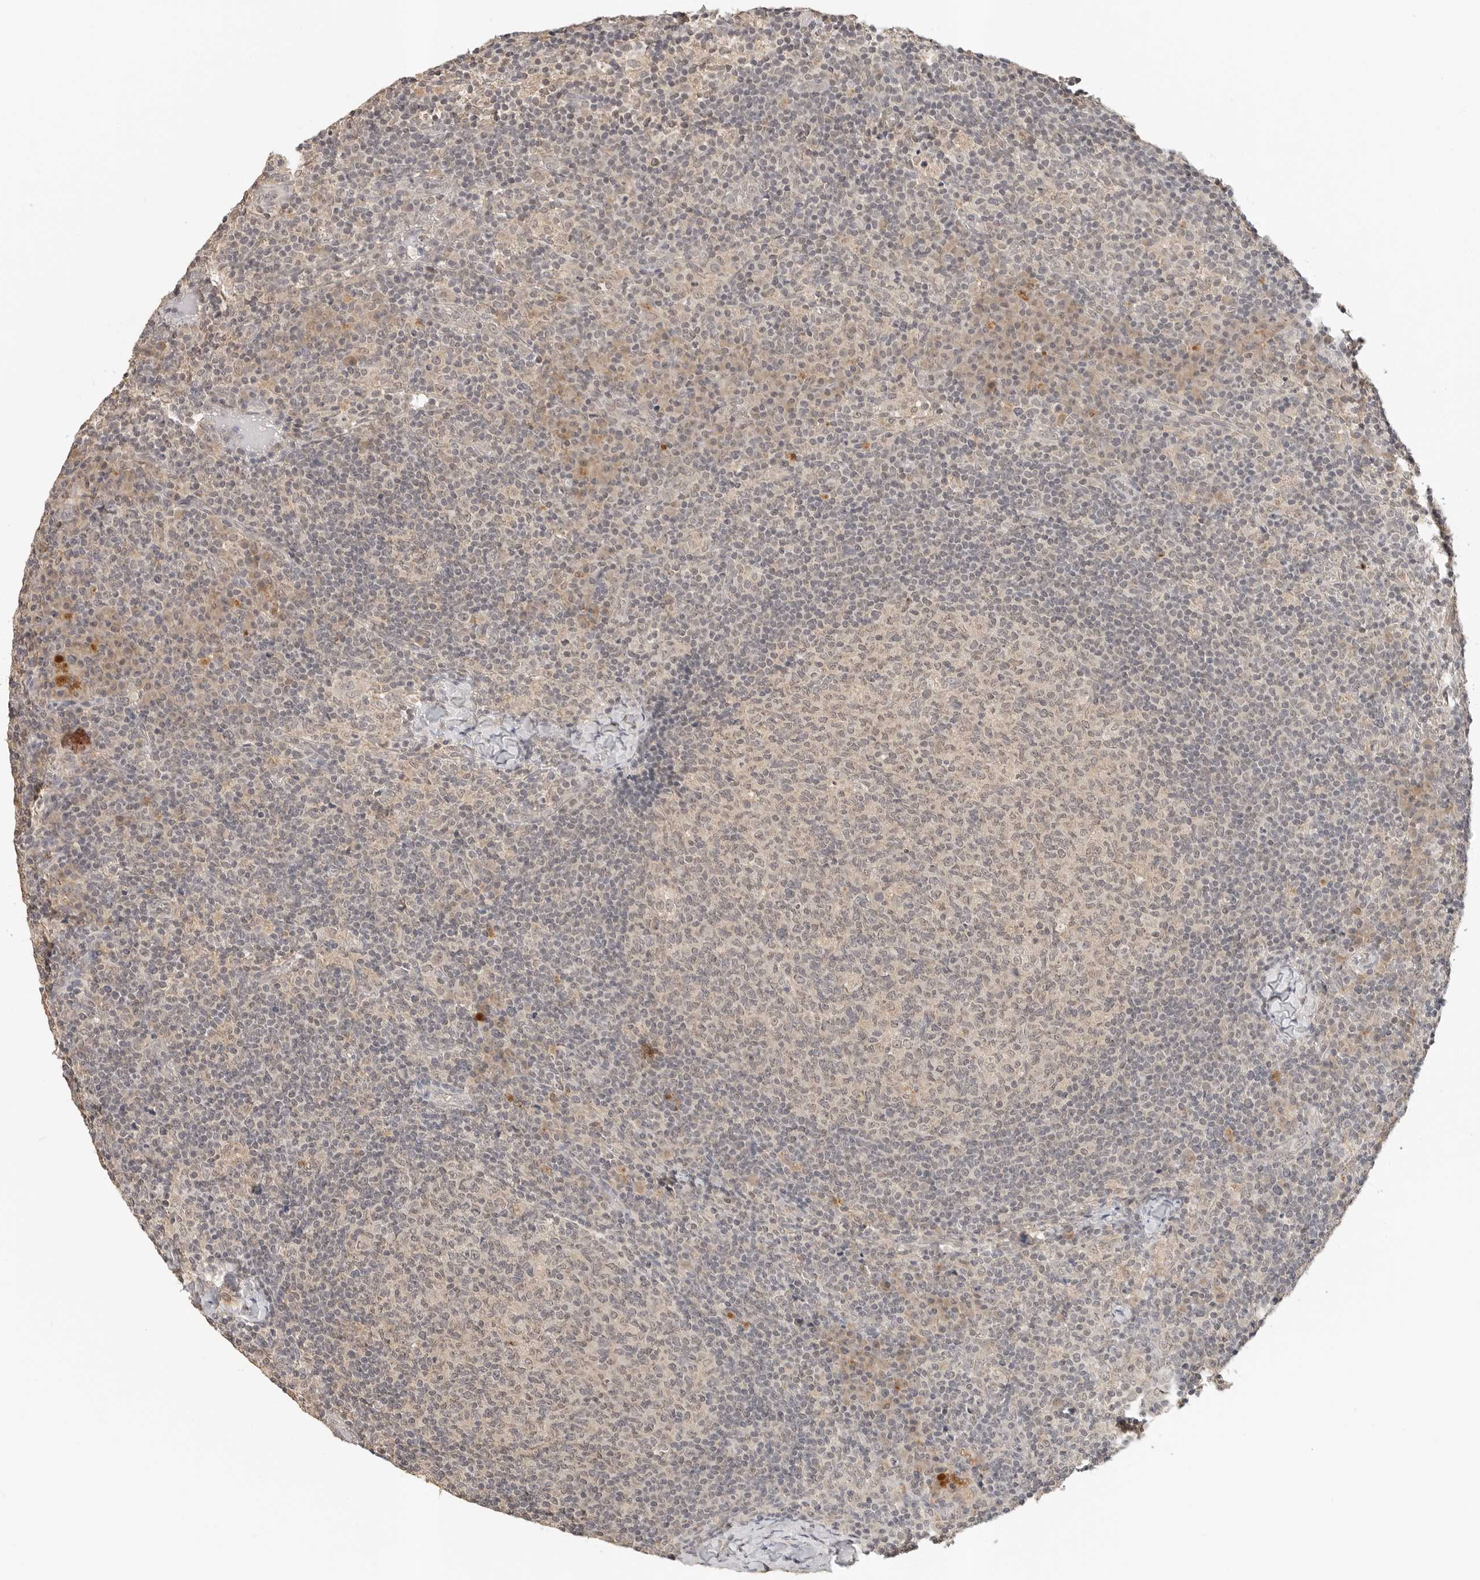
{"staining": {"intensity": "weak", "quantity": "25%-75%", "location": "nuclear"}, "tissue": "lymph node", "cell_type": "Germinal center cells", "image_type": "normal", "snomed": [{"axis": "morphology", "description": "Normal tissue, NOS"}, {"axis": "morphology", "description": "Inflammation, NOS"}, {"axis": "topography", "description": "Lymph node"}], "caption": "The image demonstrates immunohistochemical staining of unremarkable lymph node. There is weak nuclear staining is seen in about 25%-75% of germinal center cells. (Stains: DAB (3,3'-diaminobenzidine) in brown, nuclei in blue, Microscopy: brightfield microscopy at high magnification).", "gene": "IL24", "patient": {"sex": "male", "age": 55}}